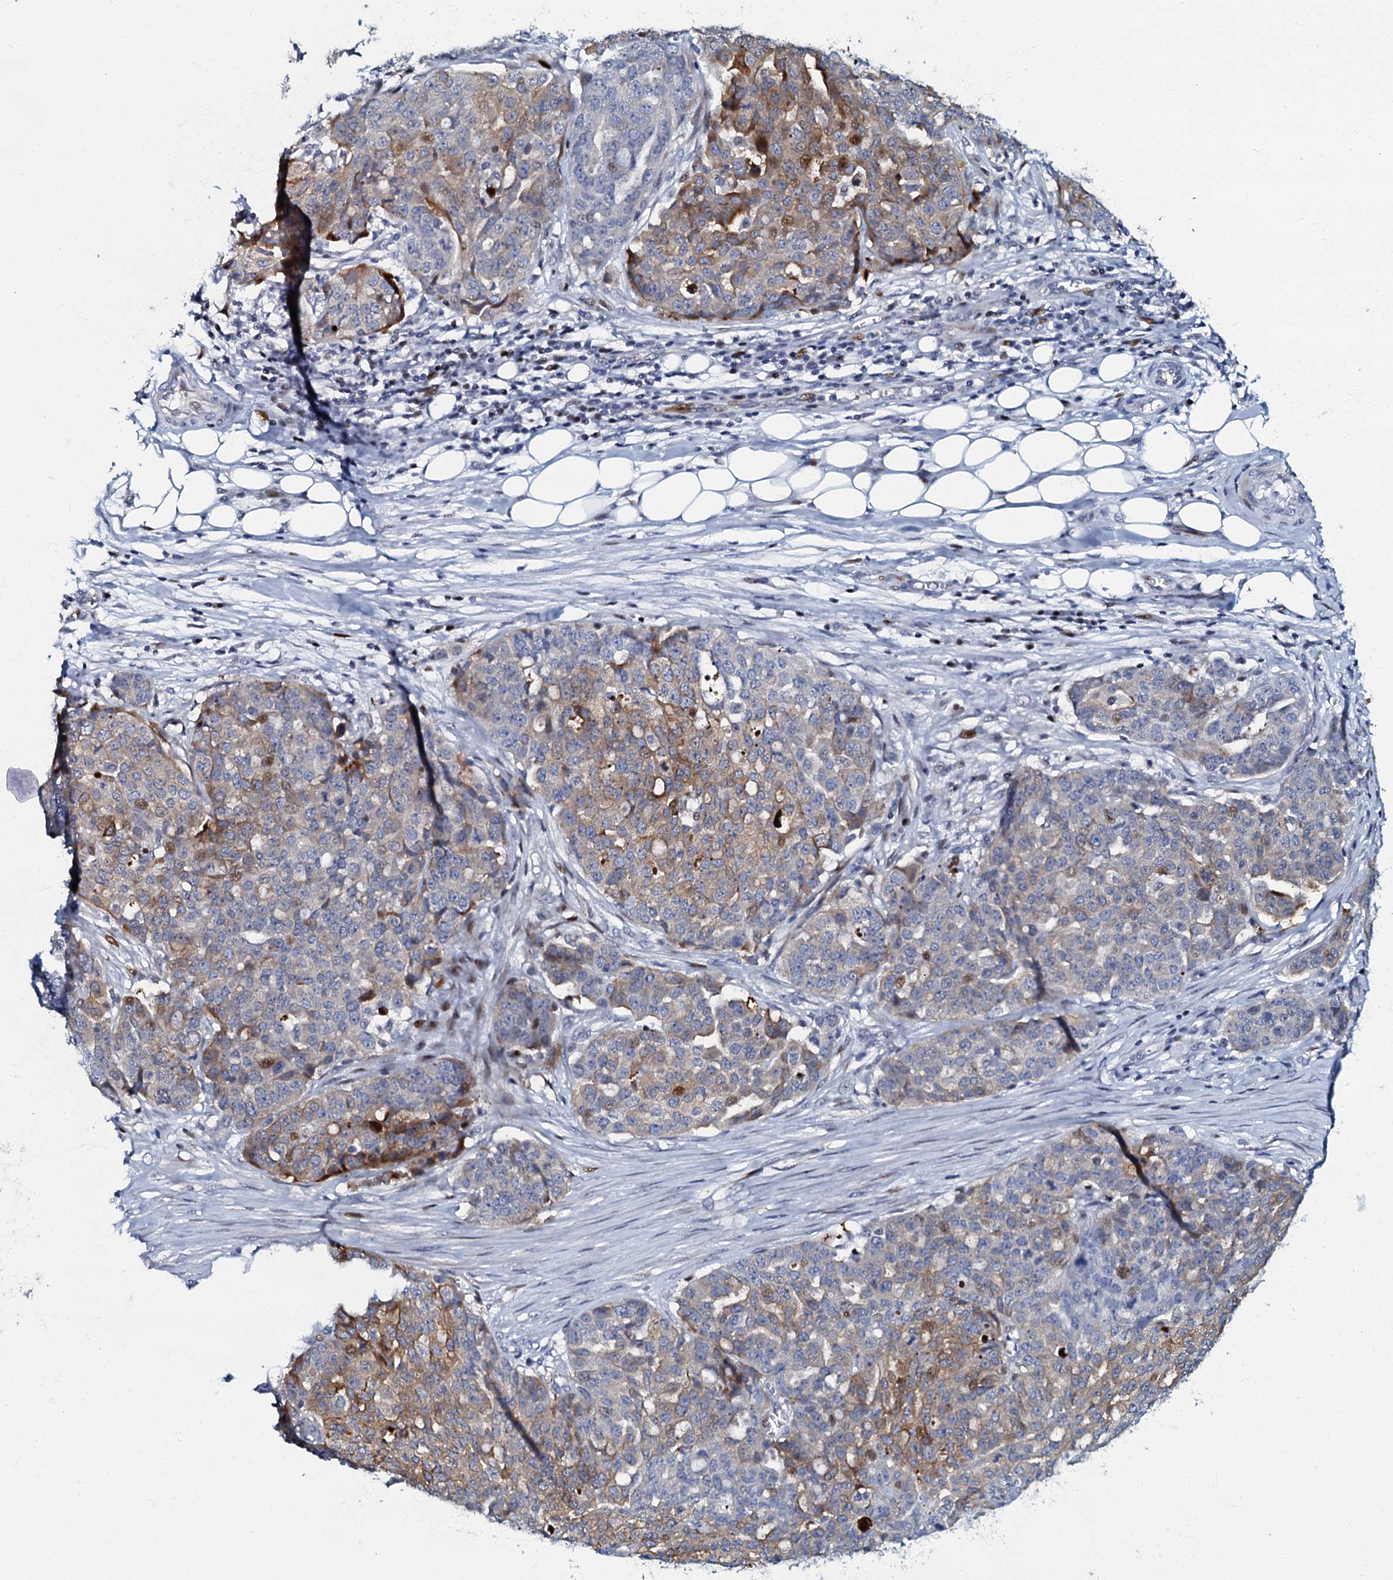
{"staining": {"intensity": "moderate", "quantity": "25%-75%", "location": "cytoplasmic/membranous"}, "tissue": "ovarian cancer", "cell_type": "Tumor cells", "image_type": "cancer", "snomed": [{"axis": "morphology", "description": "Cystadenocarcinoma, serous, NOS"}, {"axis": "topography", "description": "Soft tissue"}, {"axis": "topography", "description": "Ovary"}], "caption": "Serous cystadenocarcinoma (ovarian) stained for a protein exhibits moderate cytoplasmic/membranous positivity in tumor cells. The protein is shown in brown color, while the nuclei are stained blue.", "gene": "MFSD5", "patient": {"sex": "female", "age": 57}}